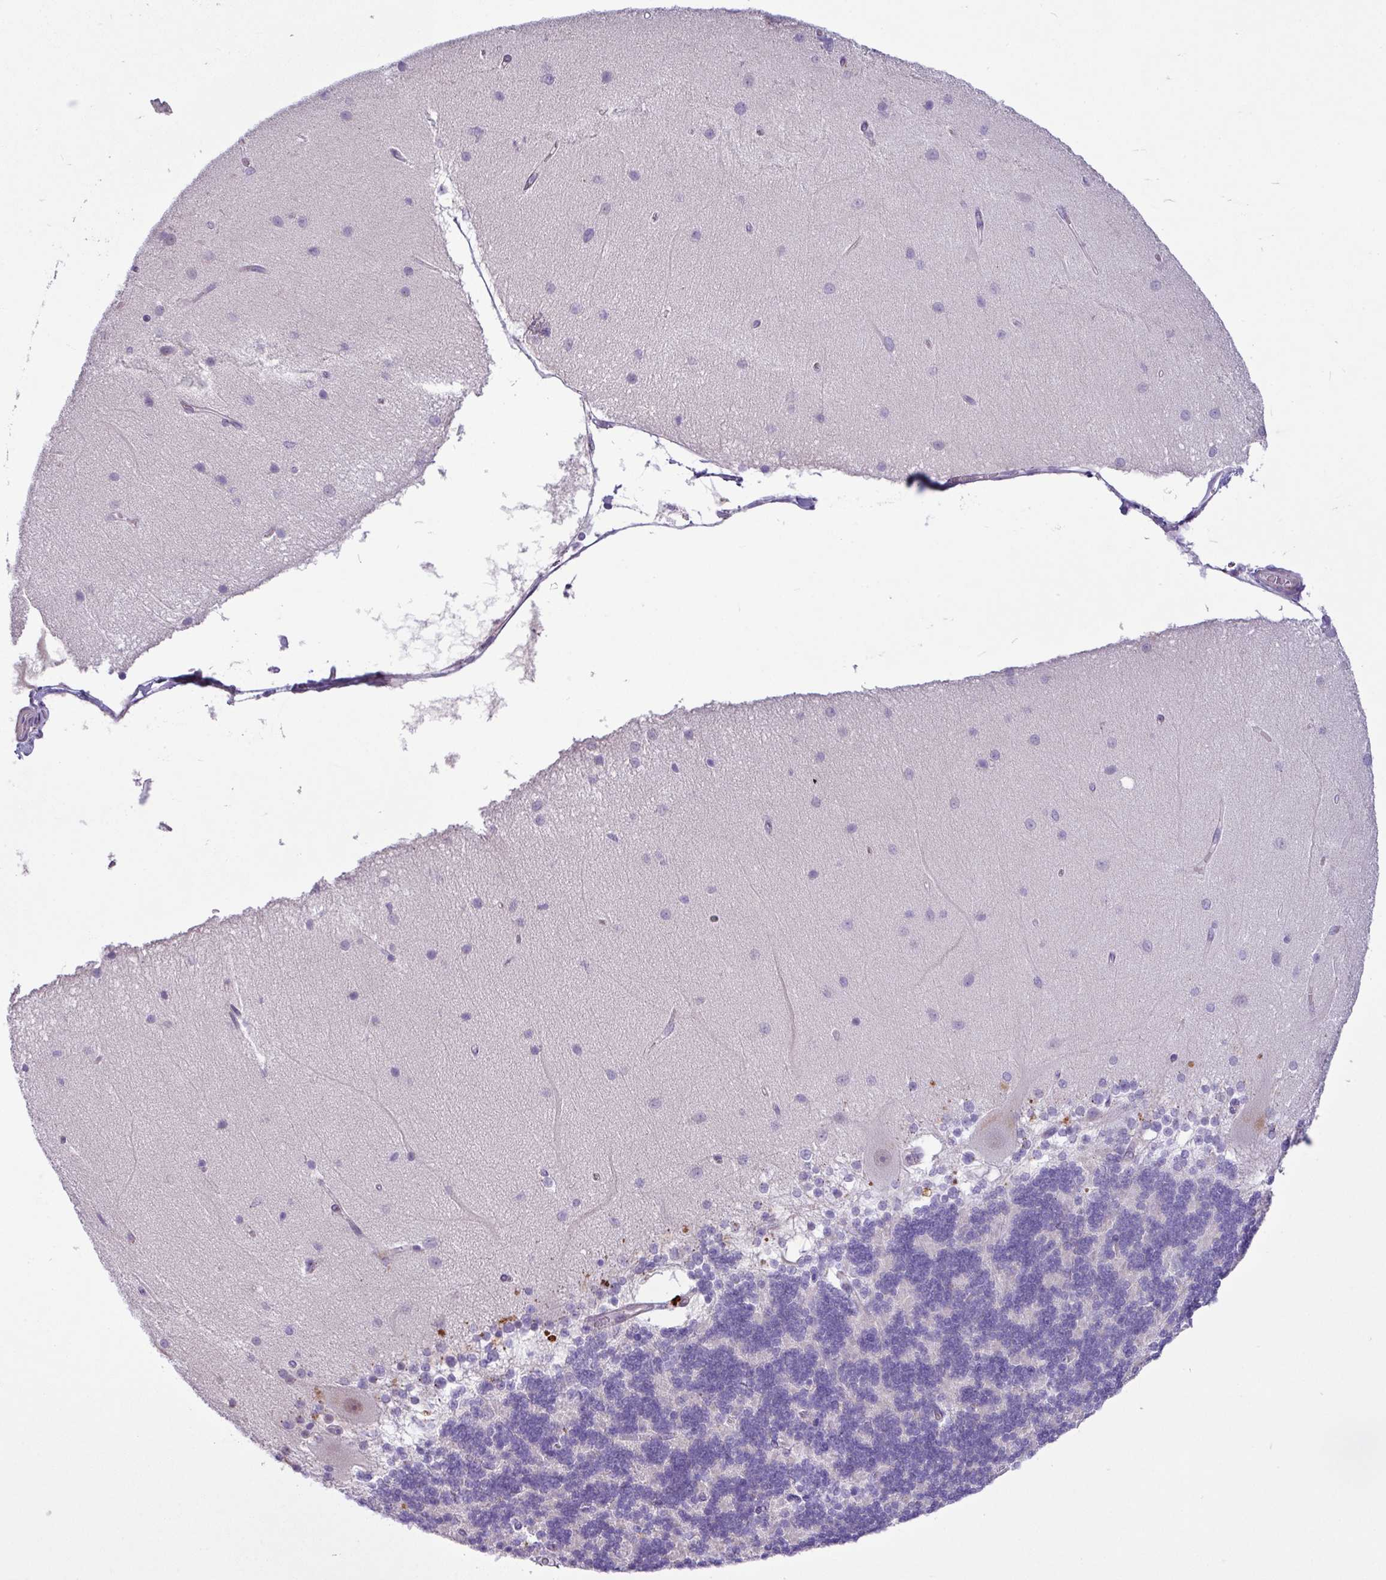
{"staining": {"intensity": "negative", "quantity": "none", "location": "none"}, "tissue": "cerebellum", "cell_type": "Cells in granular layer", "image_type": "normal", "snomed": [{"axis": "morphology", "description": "Normal tissue, NOS"}, {"axis": "topography", "description": "Cerebellum"}], "caption": "The immunohistochemistry histopathology image has no significant expression in cells in granular layer of cerebellum. The staining is performed using DAB (3,3'-diaminobenzidine) brown chromogen with nuclei counter-stained in using hematoxylin.", "gene": "SPINK8", "patient": {"sex": "female", "age": 54}}